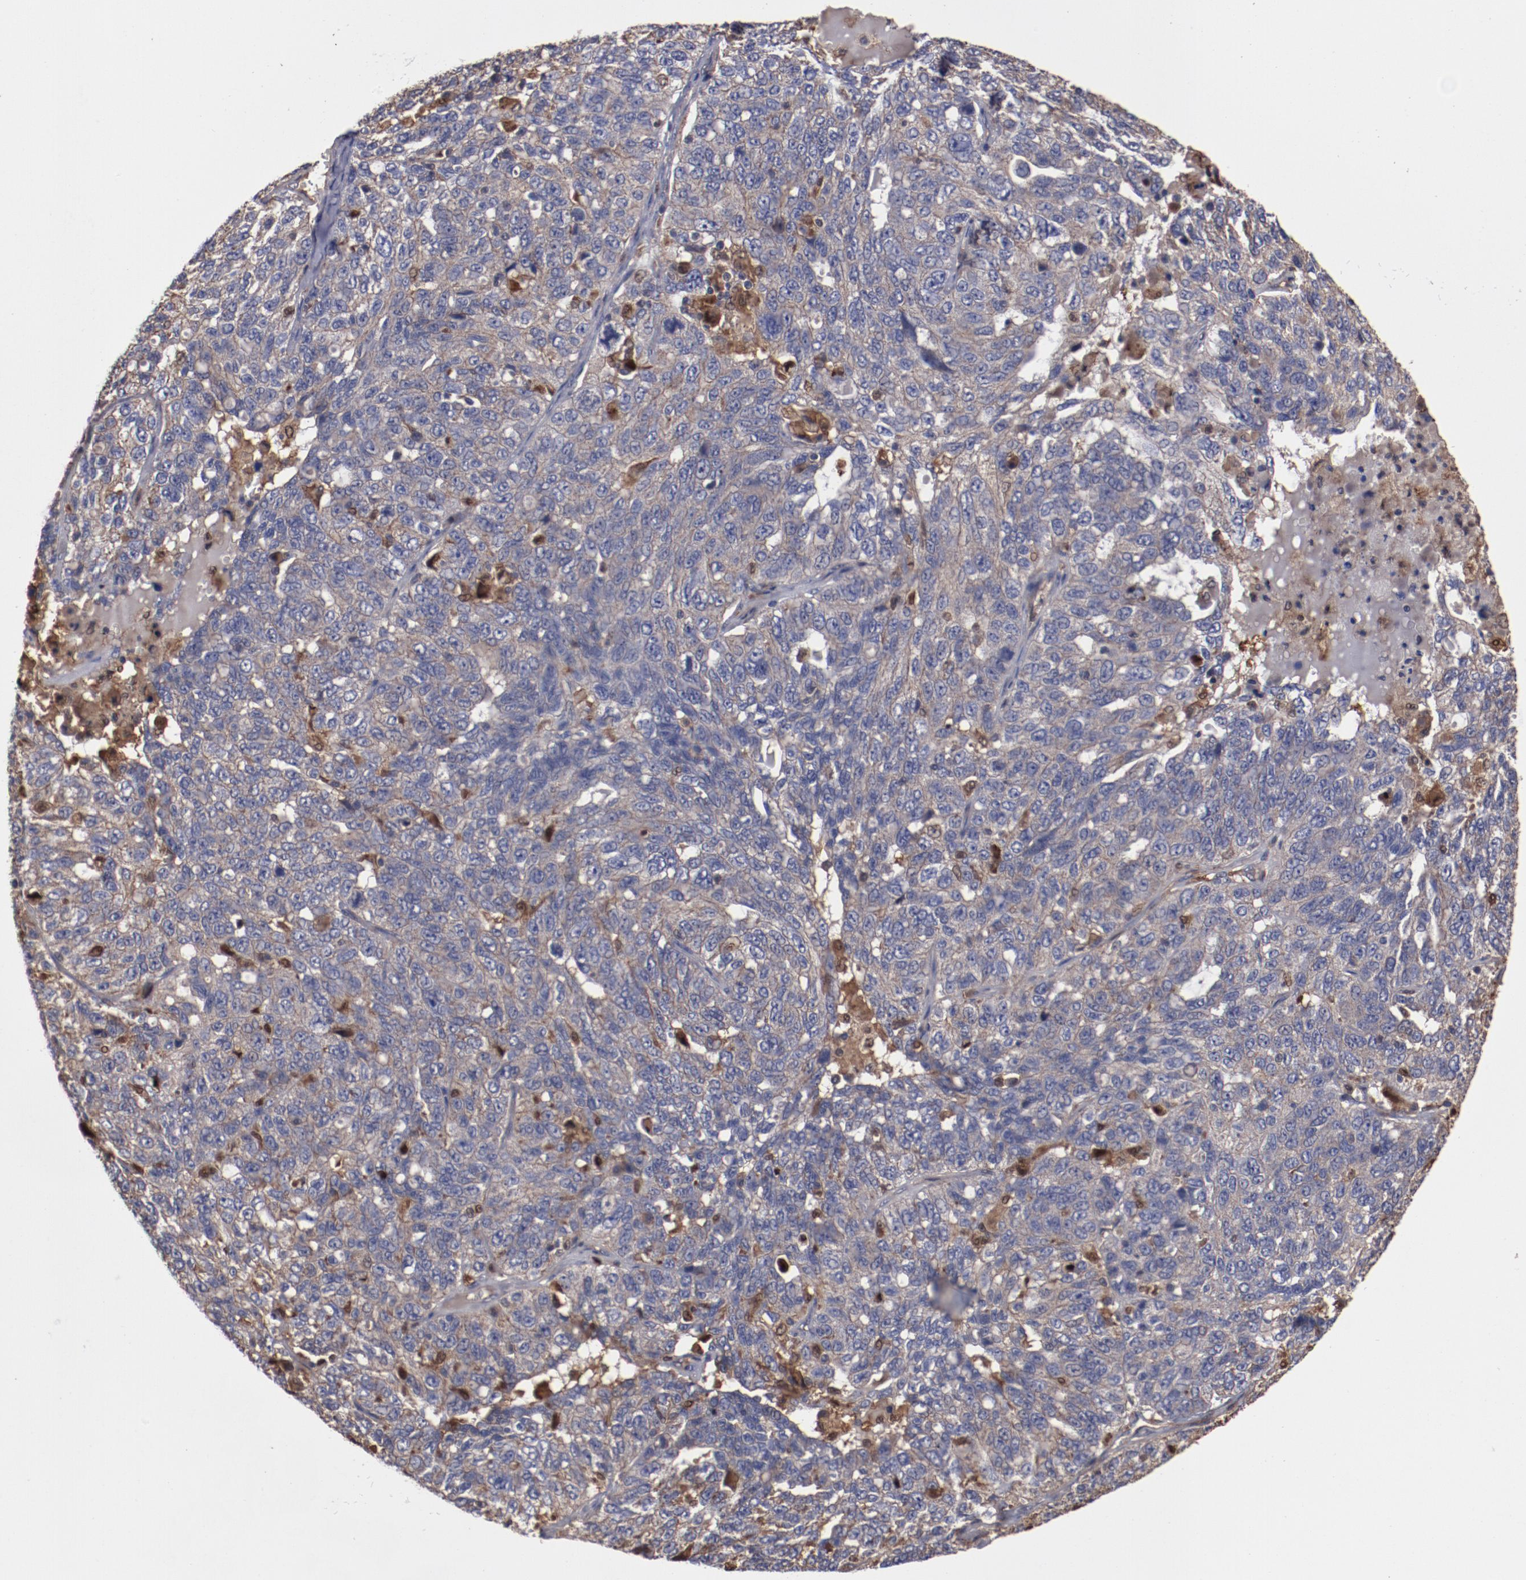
{"staining": {"intensity": "weak", "quantity": ">75%", "location": "cytoplasmic/membranous"}, "tissue": "ovarian cancer", "cell_type": "Tumor cells", "image_type": "cancer", "snomed": [{"axis": "morphology", "description": "Cystadenocarcinoma, serous, NOS"}, {"axis": "topography", "description": "Ovary"}], "caption": "Immunohistochemical staining of human ovarian serous cystadenocarcinoma demonstrates weak cytoplasmic/membranous protein positivity in about >75% of tumor cells.", "gene": "DNAAF2", "patient": {"sex": "female", "age": 71}}